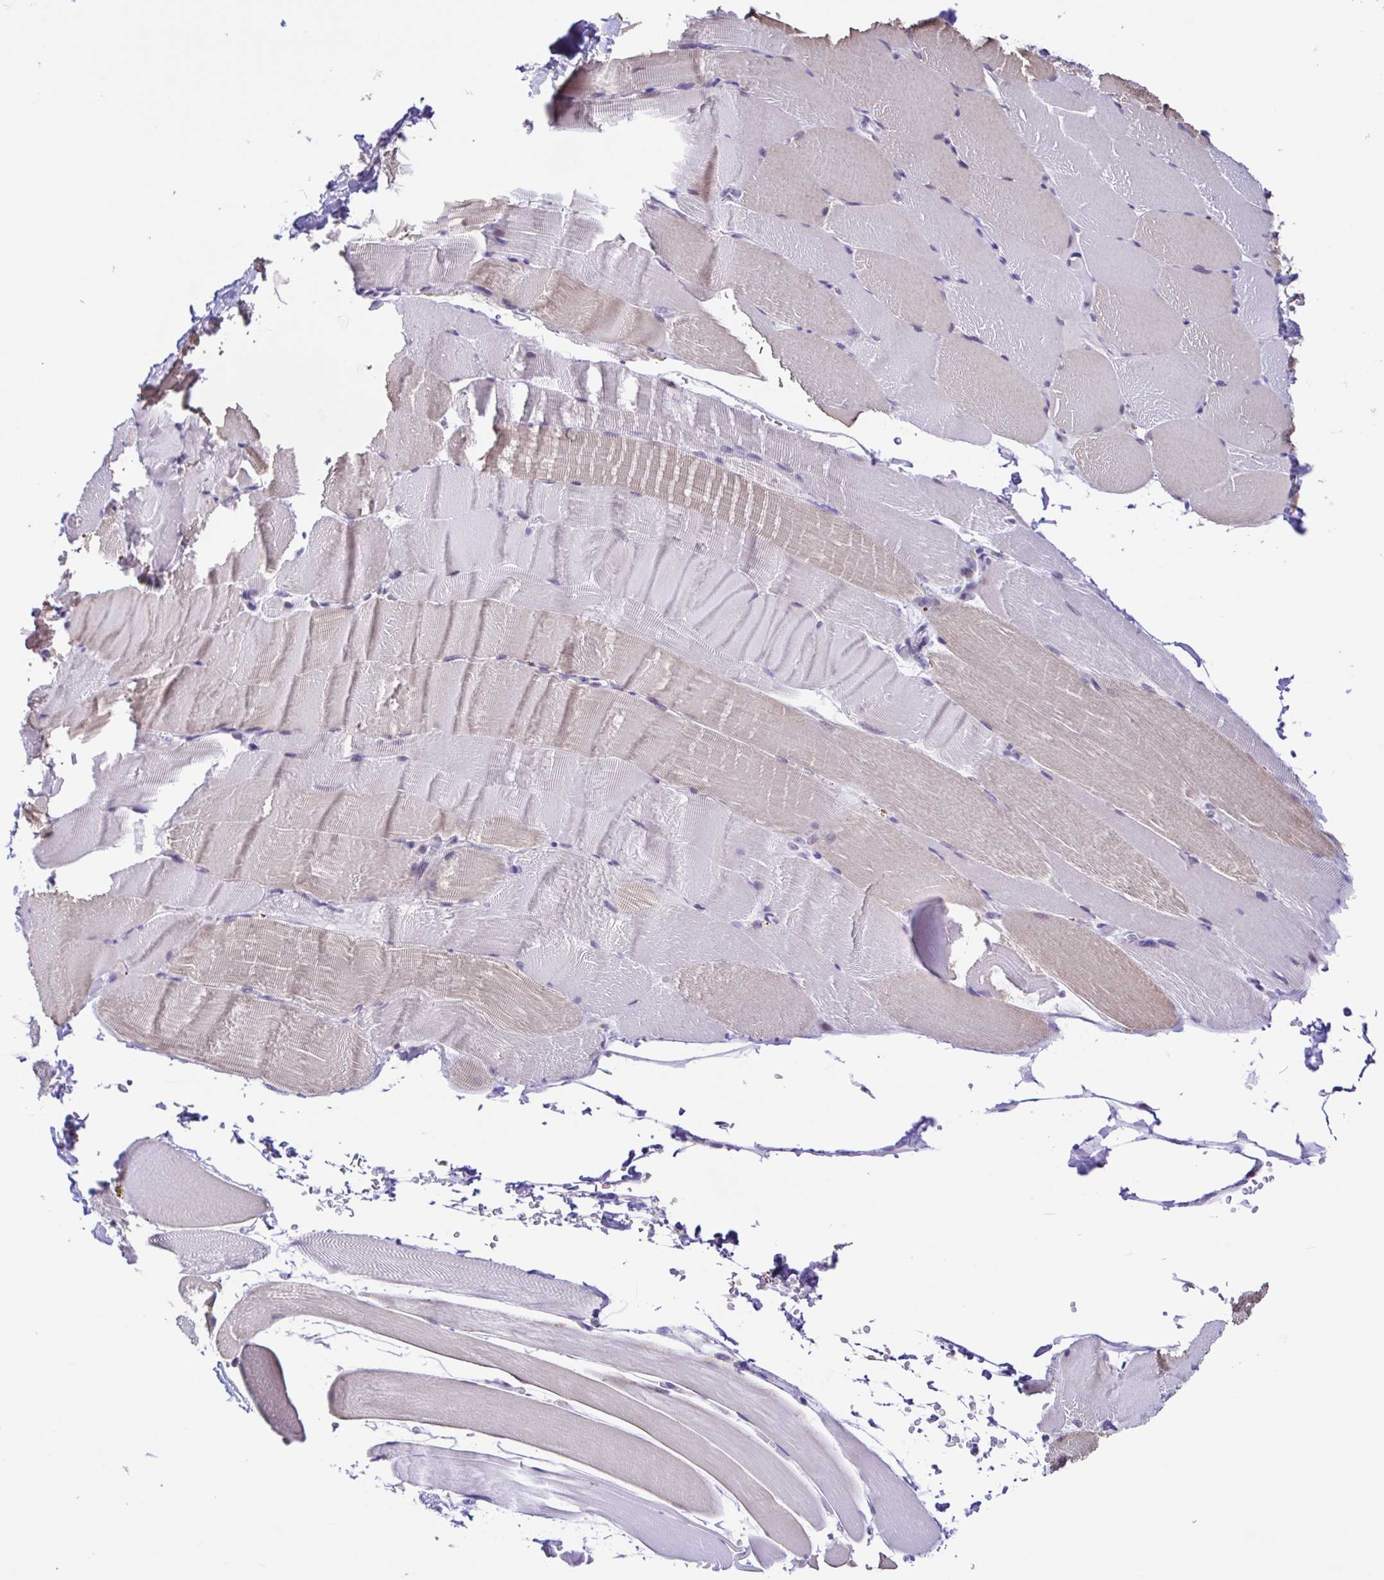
{"staining": {"intensity": "weak", "quantity": "<25%", "location": "cytoplasmic/membranous"}, "tissue": "skeletal muscle", "cell_type": "Myocytes", "image_type": "normal", "snomed": [{"axis": "morphology", "description": "Normal tissue, NOS"}, {"axis": "topography", "description": "Skeletal muscle"}], "caption": "Myocytes are negative for brown protein staining in normal skeletal muscle. (Immunohistochemistry, brightfield microscopy, high magnification).", "gene": "ENSG00000286022", "patient": {"sex": "female", "age": 37}}